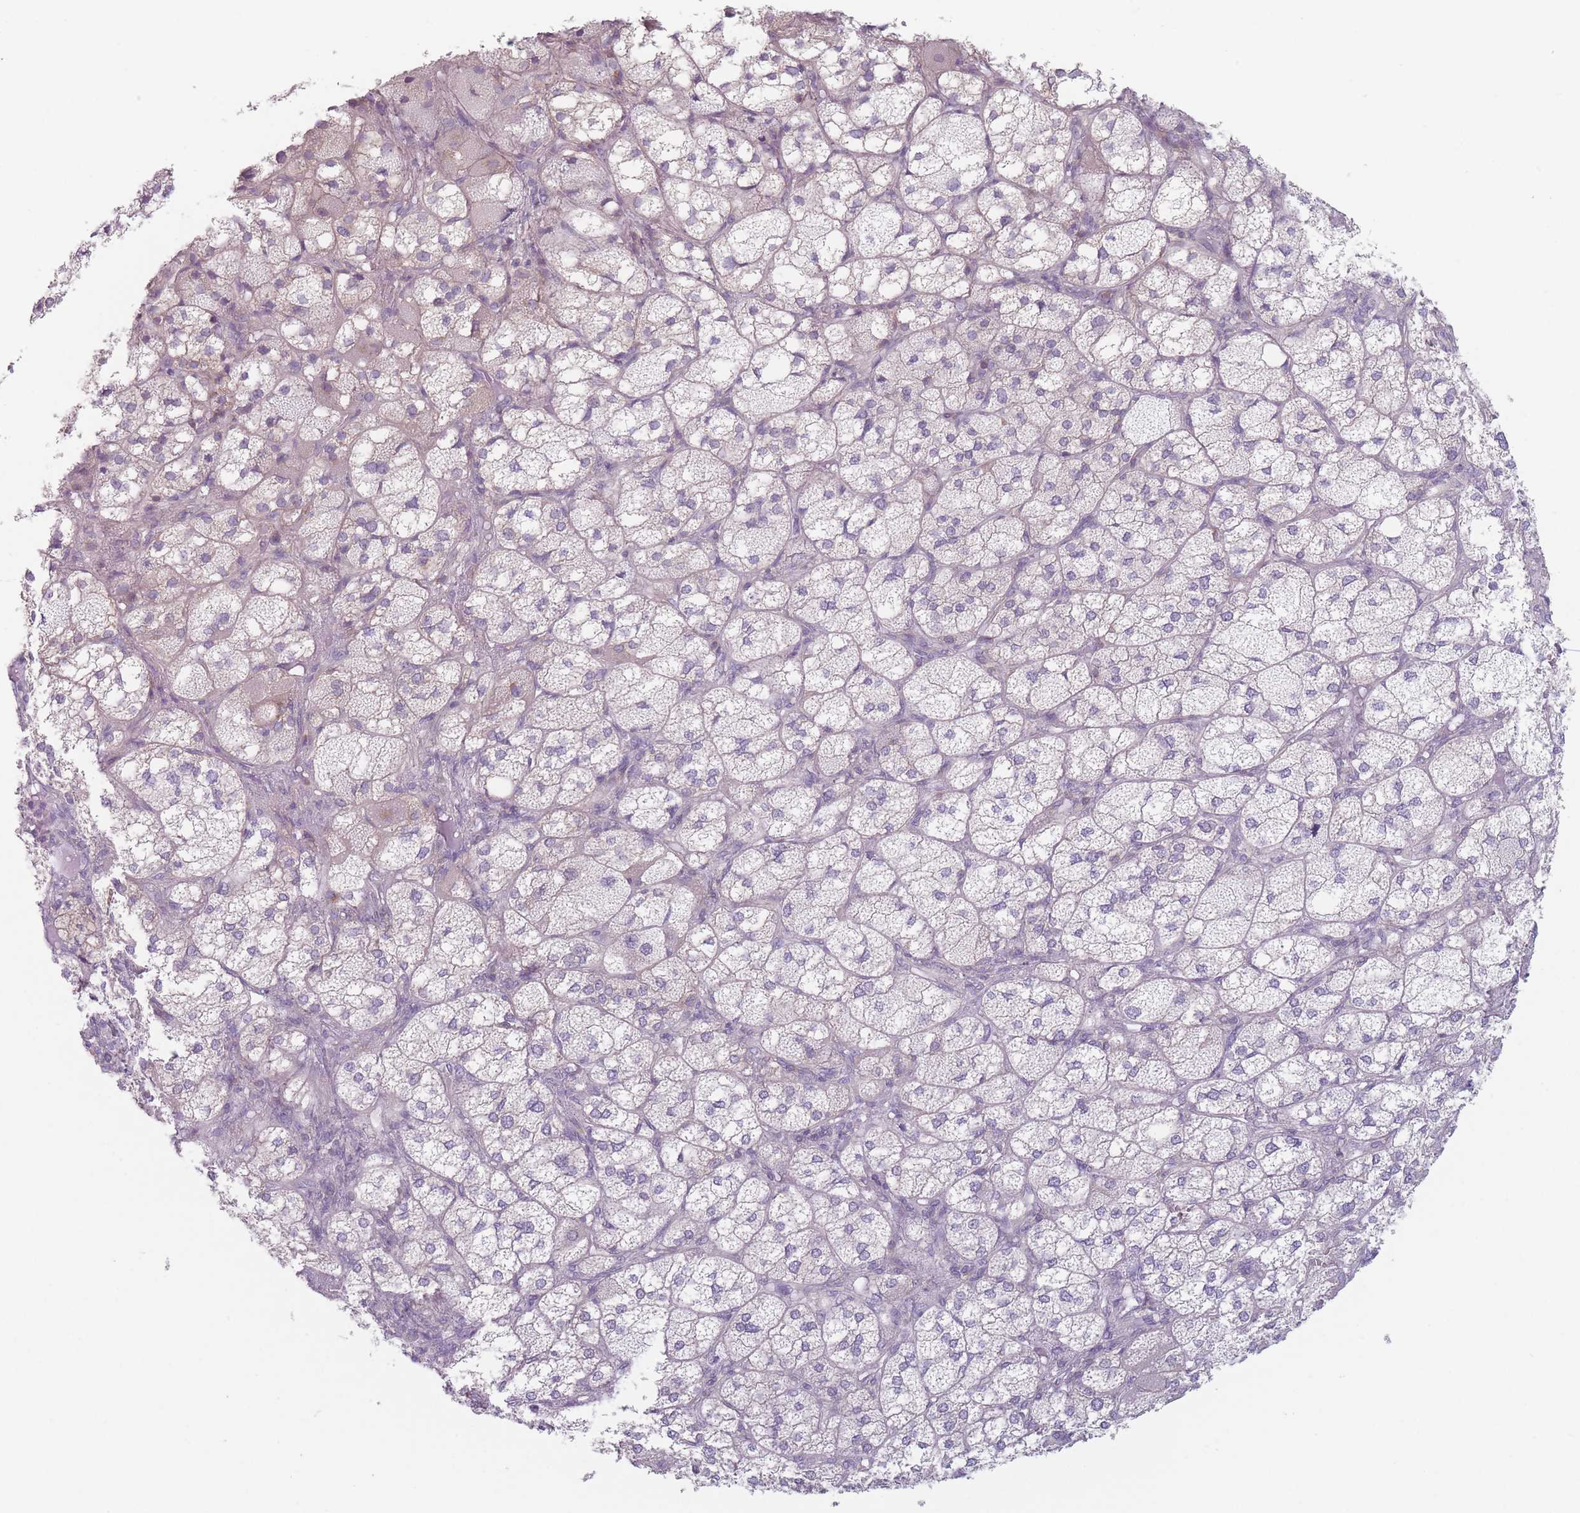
{"staining": {"intensity": "weak", "quantity": "25%-75%", "location": "cytoplasmic/membranous"}, "tissue": "adrenal gland", "cell_type": "Glandular cells", "image_type": "normal", "snomed": [{"axis": "morphology", "description": "Normal tissue, NOS"}, {"axis": "topography", "description": "Adrenal gland"}], "caption": "The micrograph demonstrates a brown stain indicating the presence of a protein in the cytoplasmic/membranous of glandular cells in adrenal gland.", "gene": "HSBP1L1", "patient": {"sex": "female", "age": 61}}